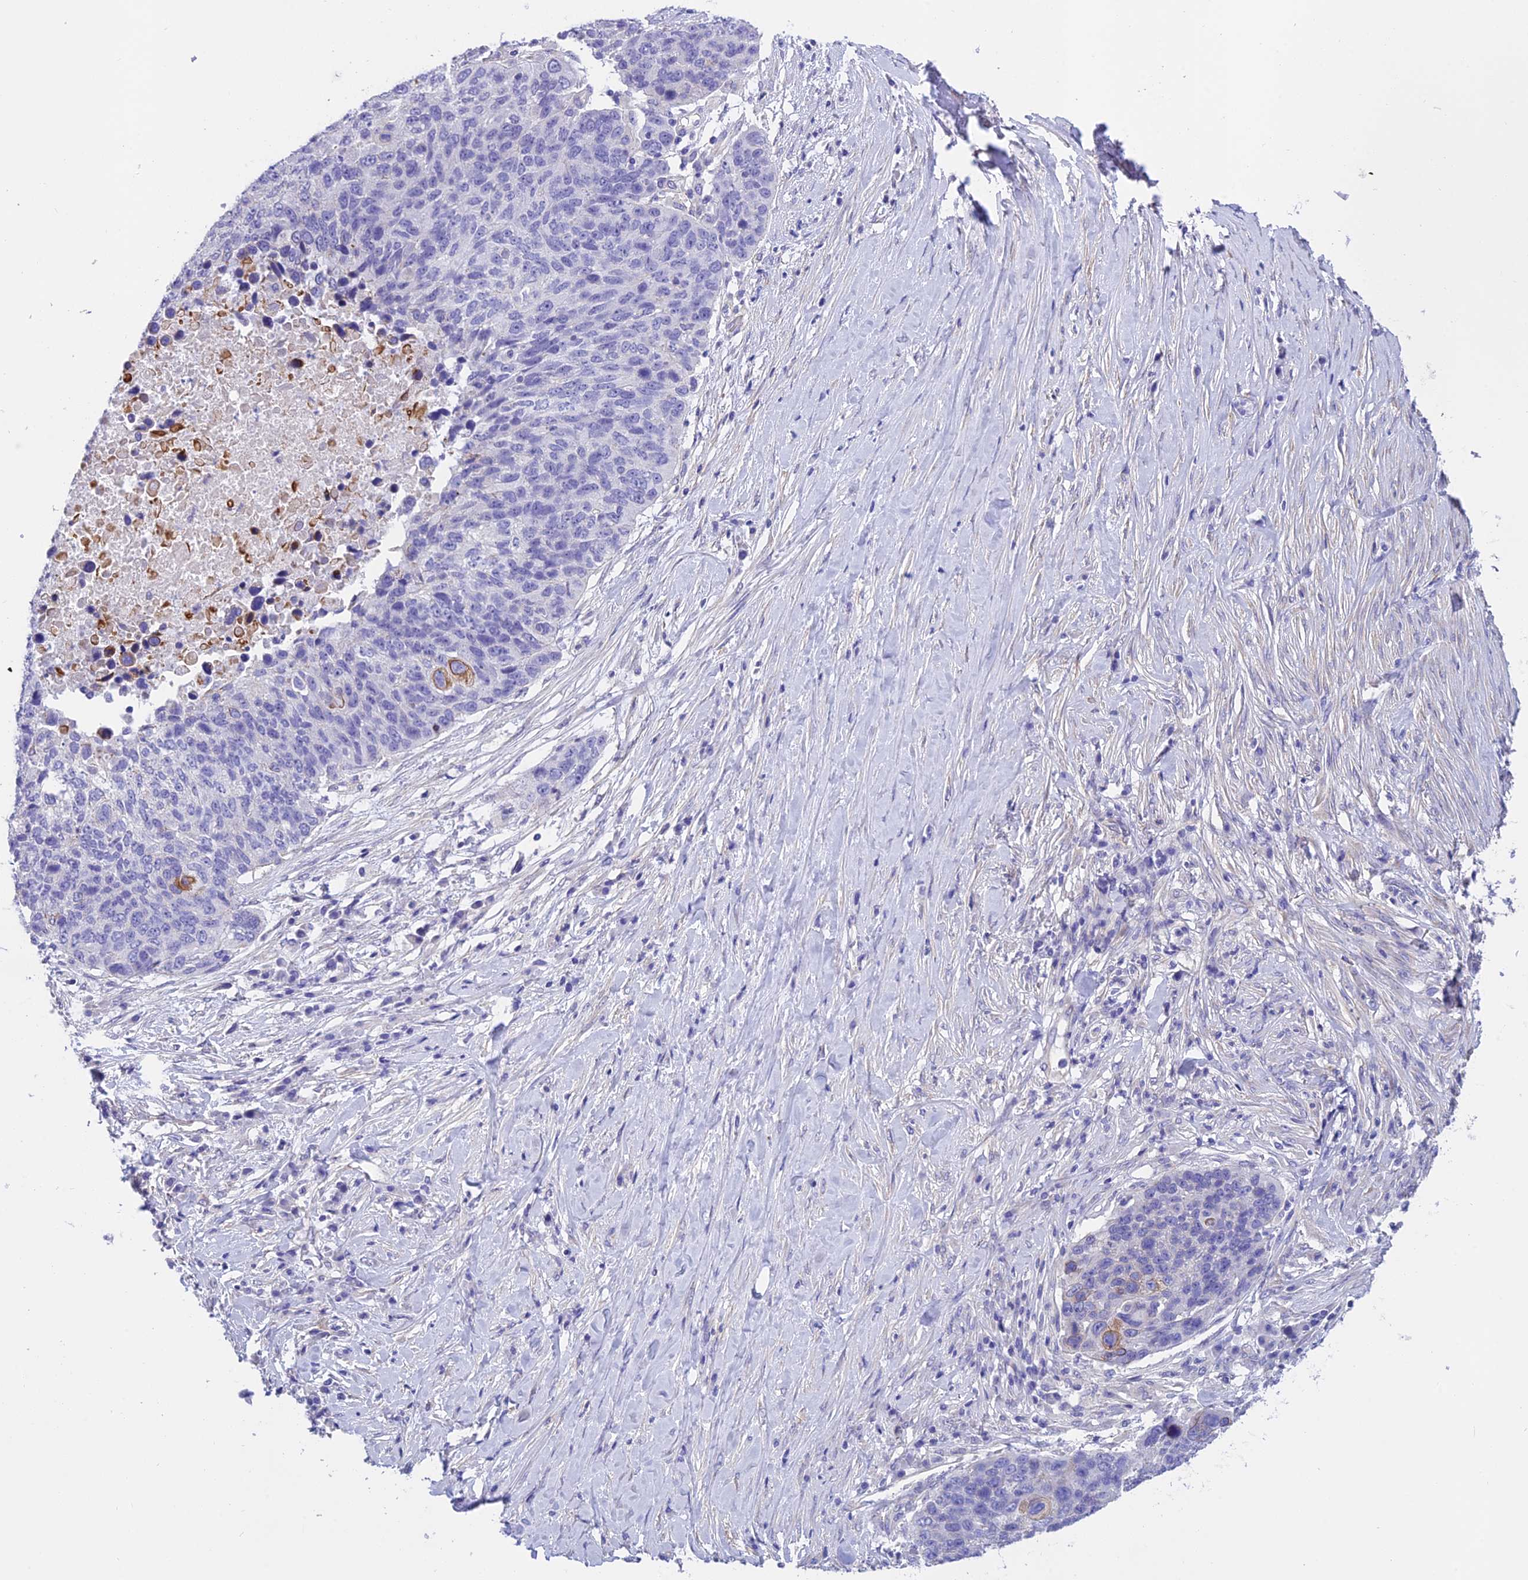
{"staining": {"intensity": "negative", "quantity": "none", "location": "none"}, "tissue": "lung cancer", "cell_type": "Tumor cells", "image_type": "cancer", "snomed": [{"axis": "morphology", "description": "Normal tissue, NOS"}, {"axis": "morphology", "description": "Squamous cell carcinoma, NOS"}, {"axis": "topography", "description": "Lymph node"}, {"axis": "topography", "description": "Lung"}], "caption": "Tumor cells show no significant protein expression in squamous cell carcinoma (lung).", "gene": "C17orf67", "patient": {"sex": "male", "age": 66}}